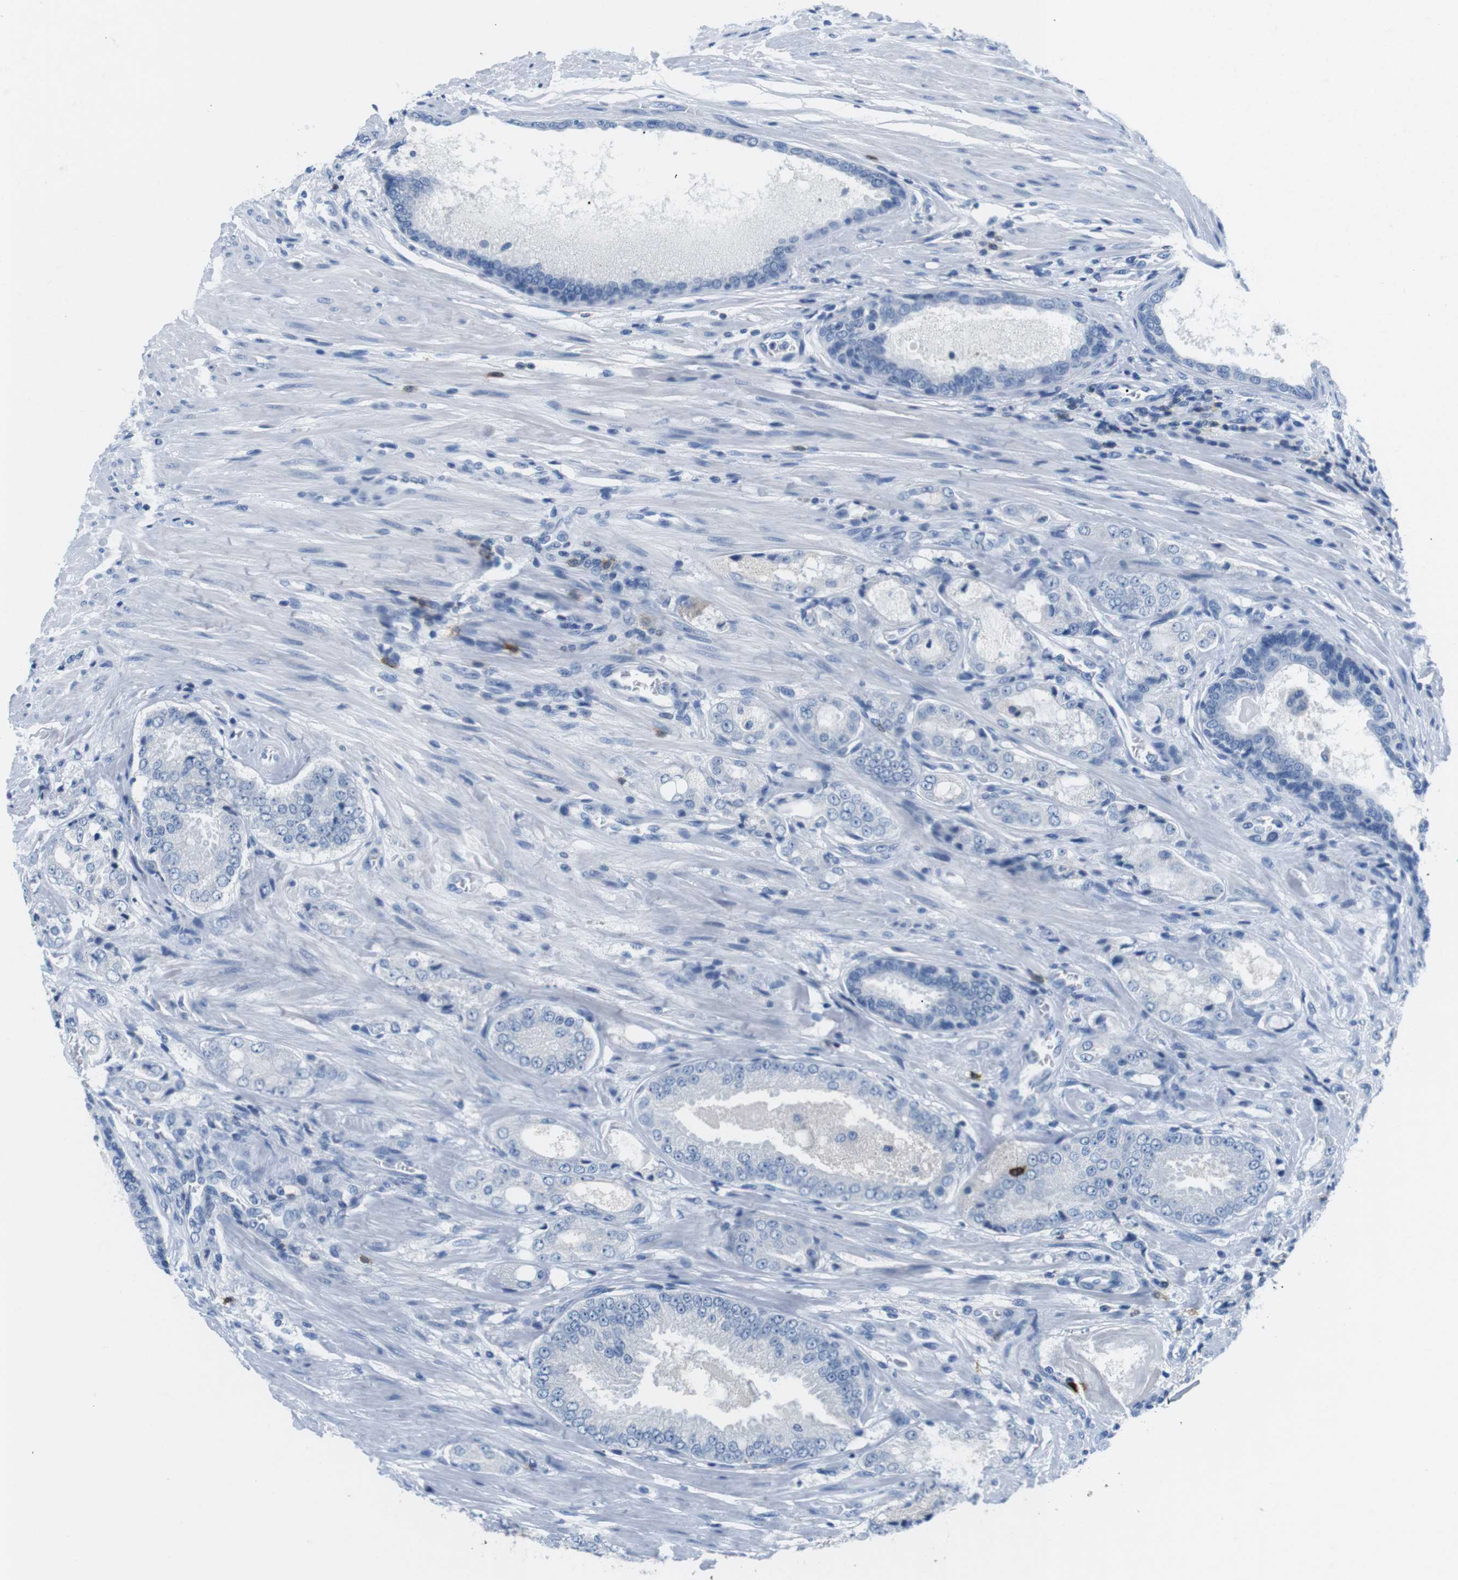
{"staining": {"intensity": "negative", "quantity": "none", "location": "none"}, "tissue": "prostate cancer", "cell_type": "Tumor cells", "image_type": "cancer", "snomed": [{"axis": "morphology", "description": "Adenocarcinoma, High grade"}, {"axis": "topography", "description": "Prostate"}], "caption": "This is a micrograph of IHC staining of adenocarcinoma (high-grade) (prostate), which shows no staining in tumor cells. The staining was performed using DAB to visualize the protein expression in brown, while the nuclei were stained in blue with hematoxylin (Magnification: 20x).", "gene": "TNFRSF4", "patient": {"sex": "male", "age": 65}}